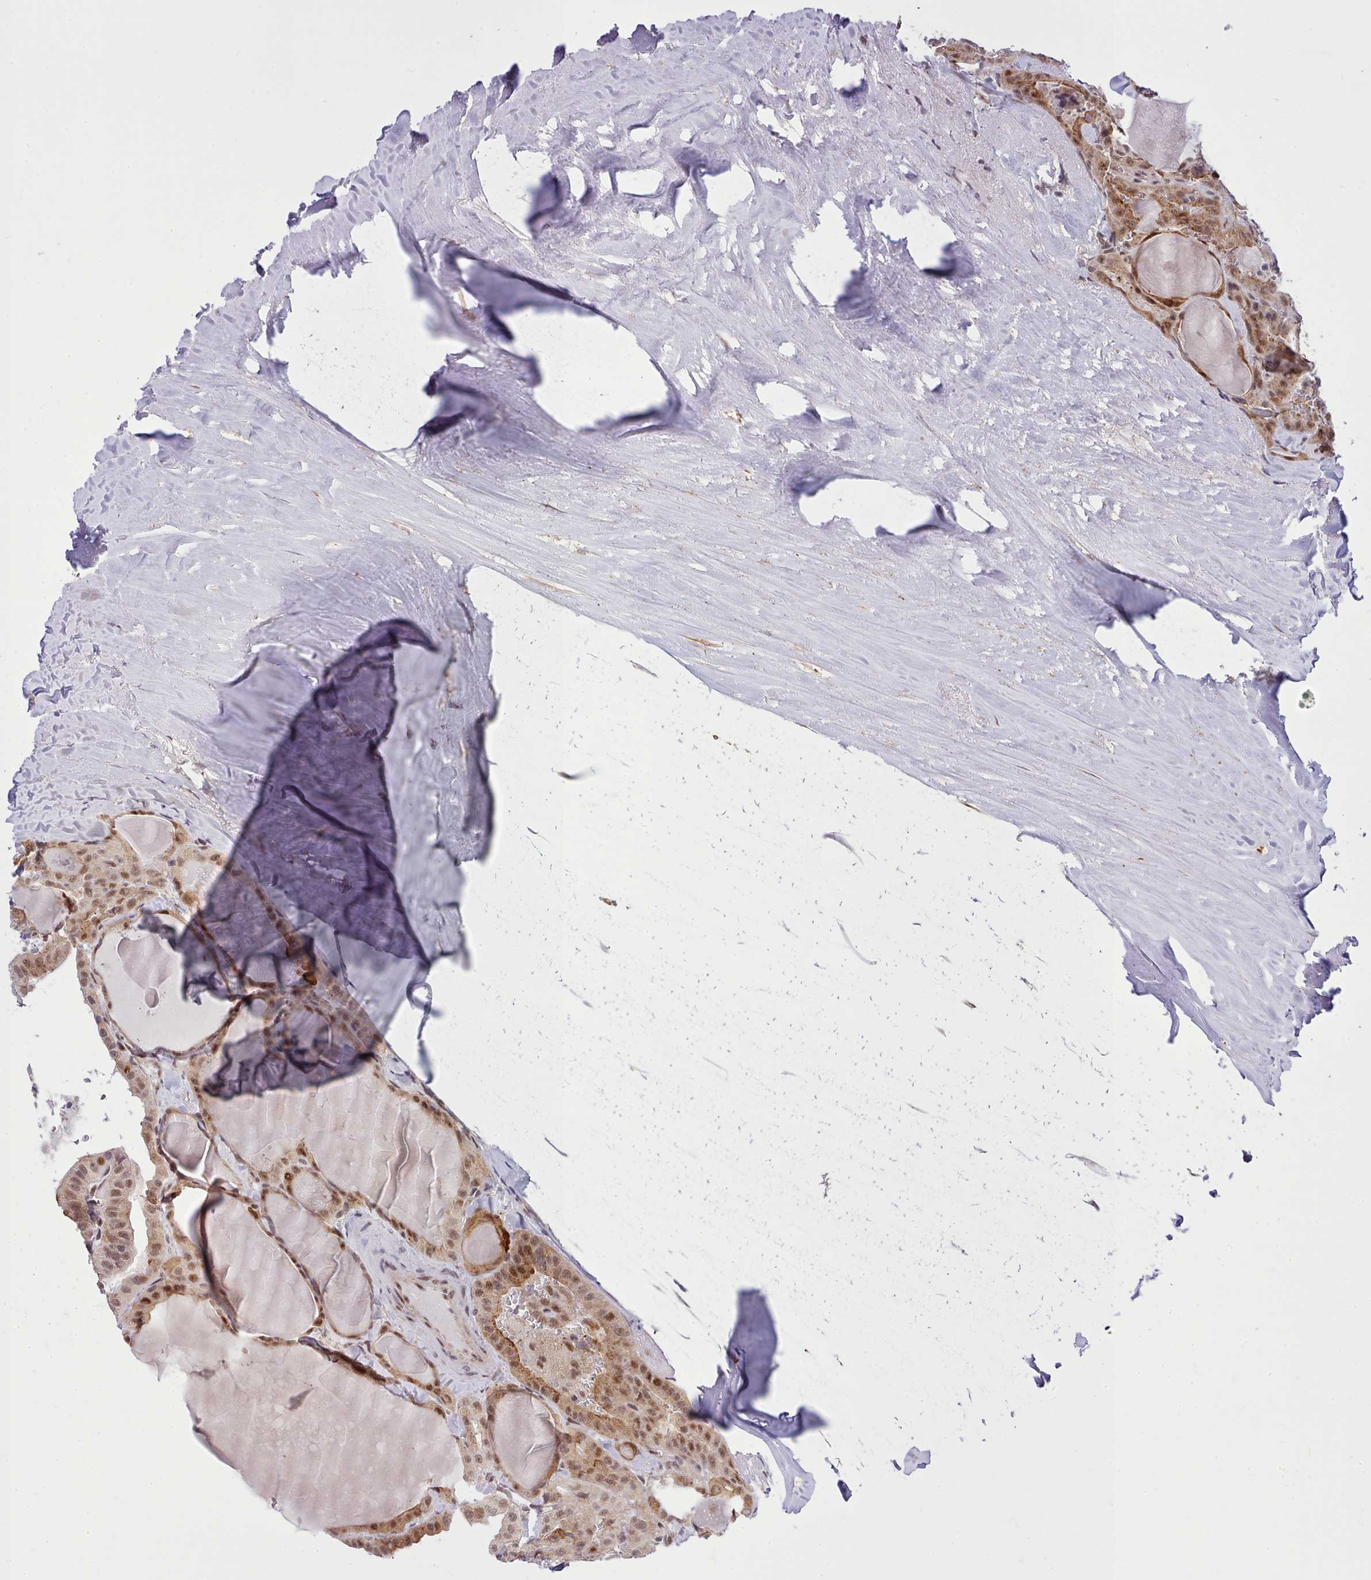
{"staining": {"intensity": "strong", "quantity": "<25%", "location": "cytoplasmic/membranous,nuclear"}, "tissue": "thyroid cancer", "cell_type": "Tumor cells", "image_type": "cancer", "snomed": [{"axis": "morphology", "description": "Papillary adenocarcinoma, NOS"}, {"axis": "topography", "description": "Thyroid gland"}], "caption": "Strong cytoplasmic/membranous and nuclear expression is appreciated in about <25% of tumor cells in thyroid papillary adenocarcinoma.", "gene": "HOXB7", "patient": {"sex": "male", "age": 52}}